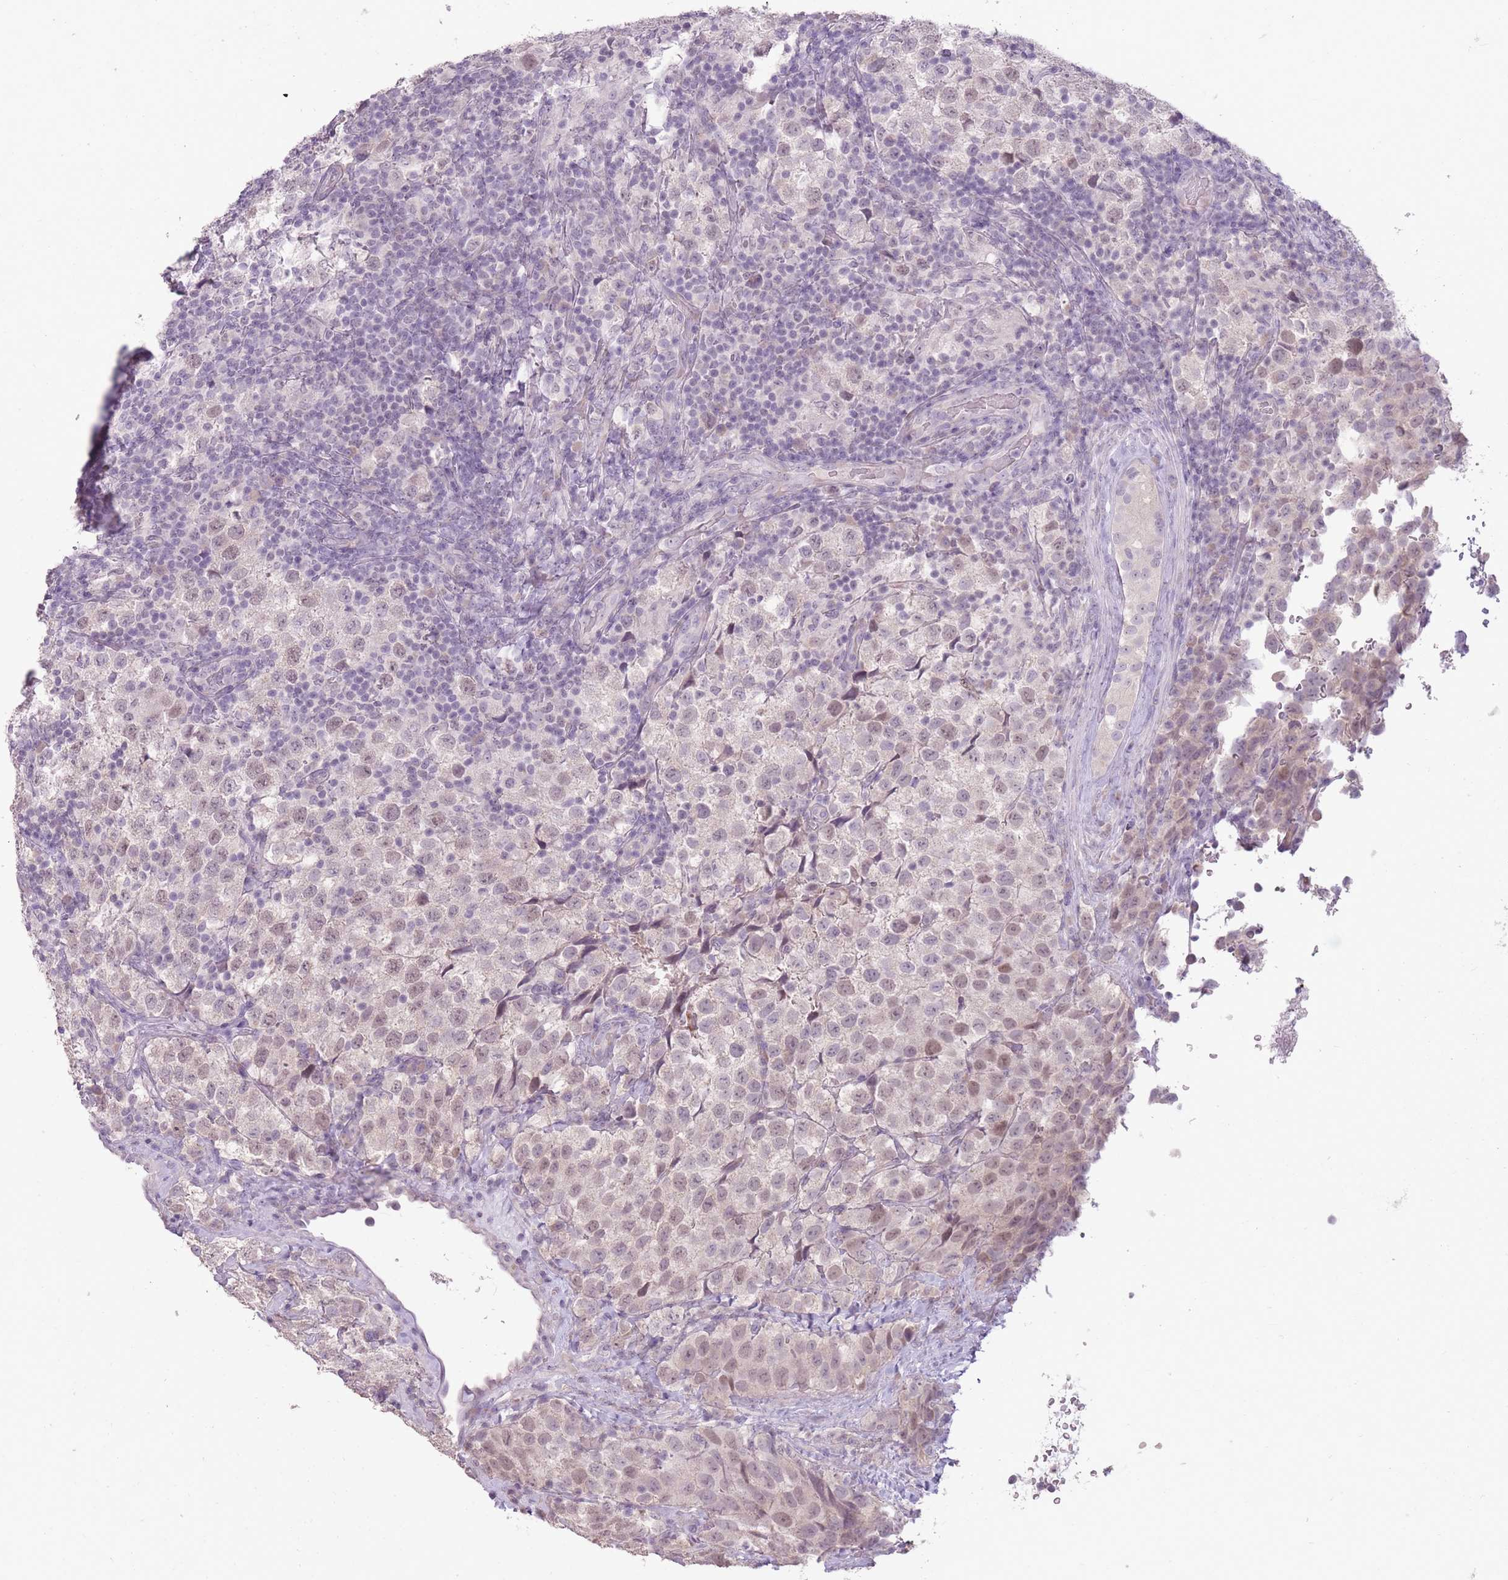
{"staining": {"intensity": "weak", "quantity": "25%-75%", "location": "nuclear"}, "tissue": "testis cancer", "cell_type": "Tumor cells", "image_type": "cancer", "snomed": [{"axis": "morphology", "description": "Seminoma, NOS"}, {"axis": "topography", "description": "Testis"}], "caption": "A micrograph of testis cancer stained for a protein demonstrates weak nuclear brown staining in tumor cells.", "gene": "ZBTB24", "patient": {"sex": "male", "age": 34}}